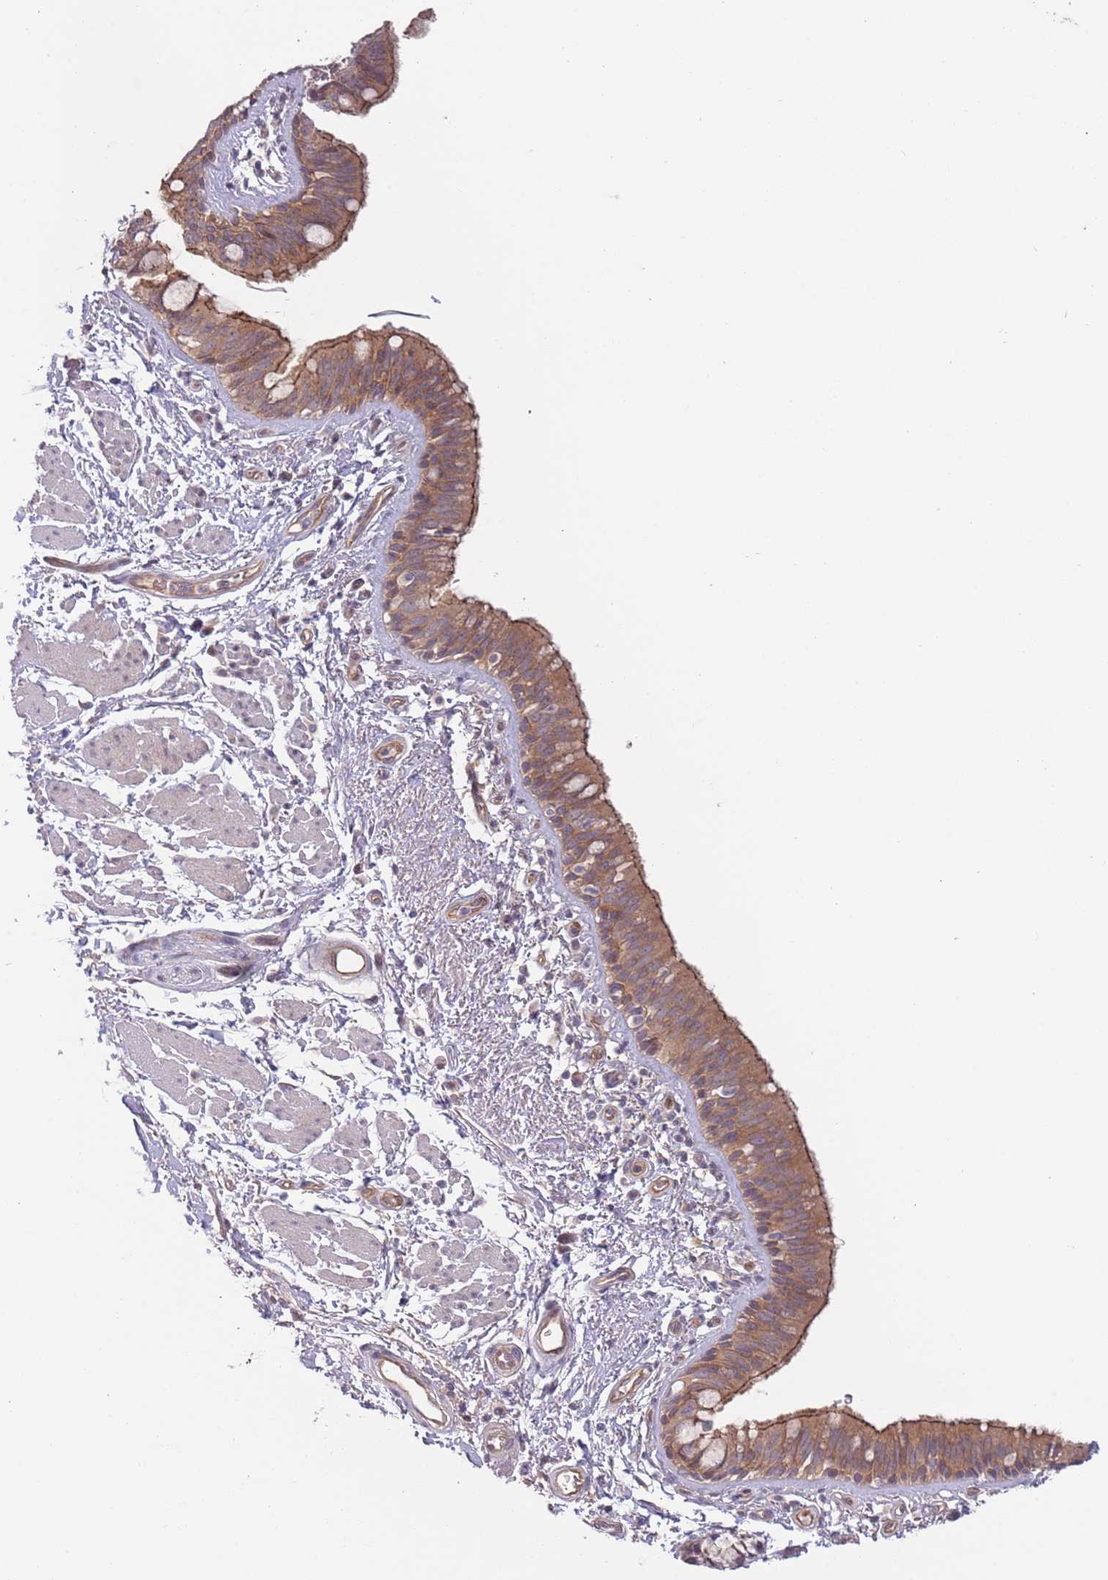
{"staining": {"intensity": "moderate", "quantity": ">75%", "location": "cytoplasmic/membranous"}, "tissue": "bronchus", "cell_type": "Respiratory epithelial cells", "image_type": "normal", "snomed": [{"axis": "morphology", "description": "Normal tissue, NOS"}, {"axis": "morphology", "description": "Neoplasm, uncertain whether benign or malignant"}, {"axis": "topography", "description": "Bronchus"}, {"axis": "topography", "description": "Lung"}], "caption": "A photomicrograph of bronchus stained for a protein displays moderate cytoplasmic/membranous brown staining in respiratory epithelial cells. Ihc stains the protein in brown and the nuclei are stained blue.", "gene": "SAV1", "patient": {"sex": "male", "age": 55}}